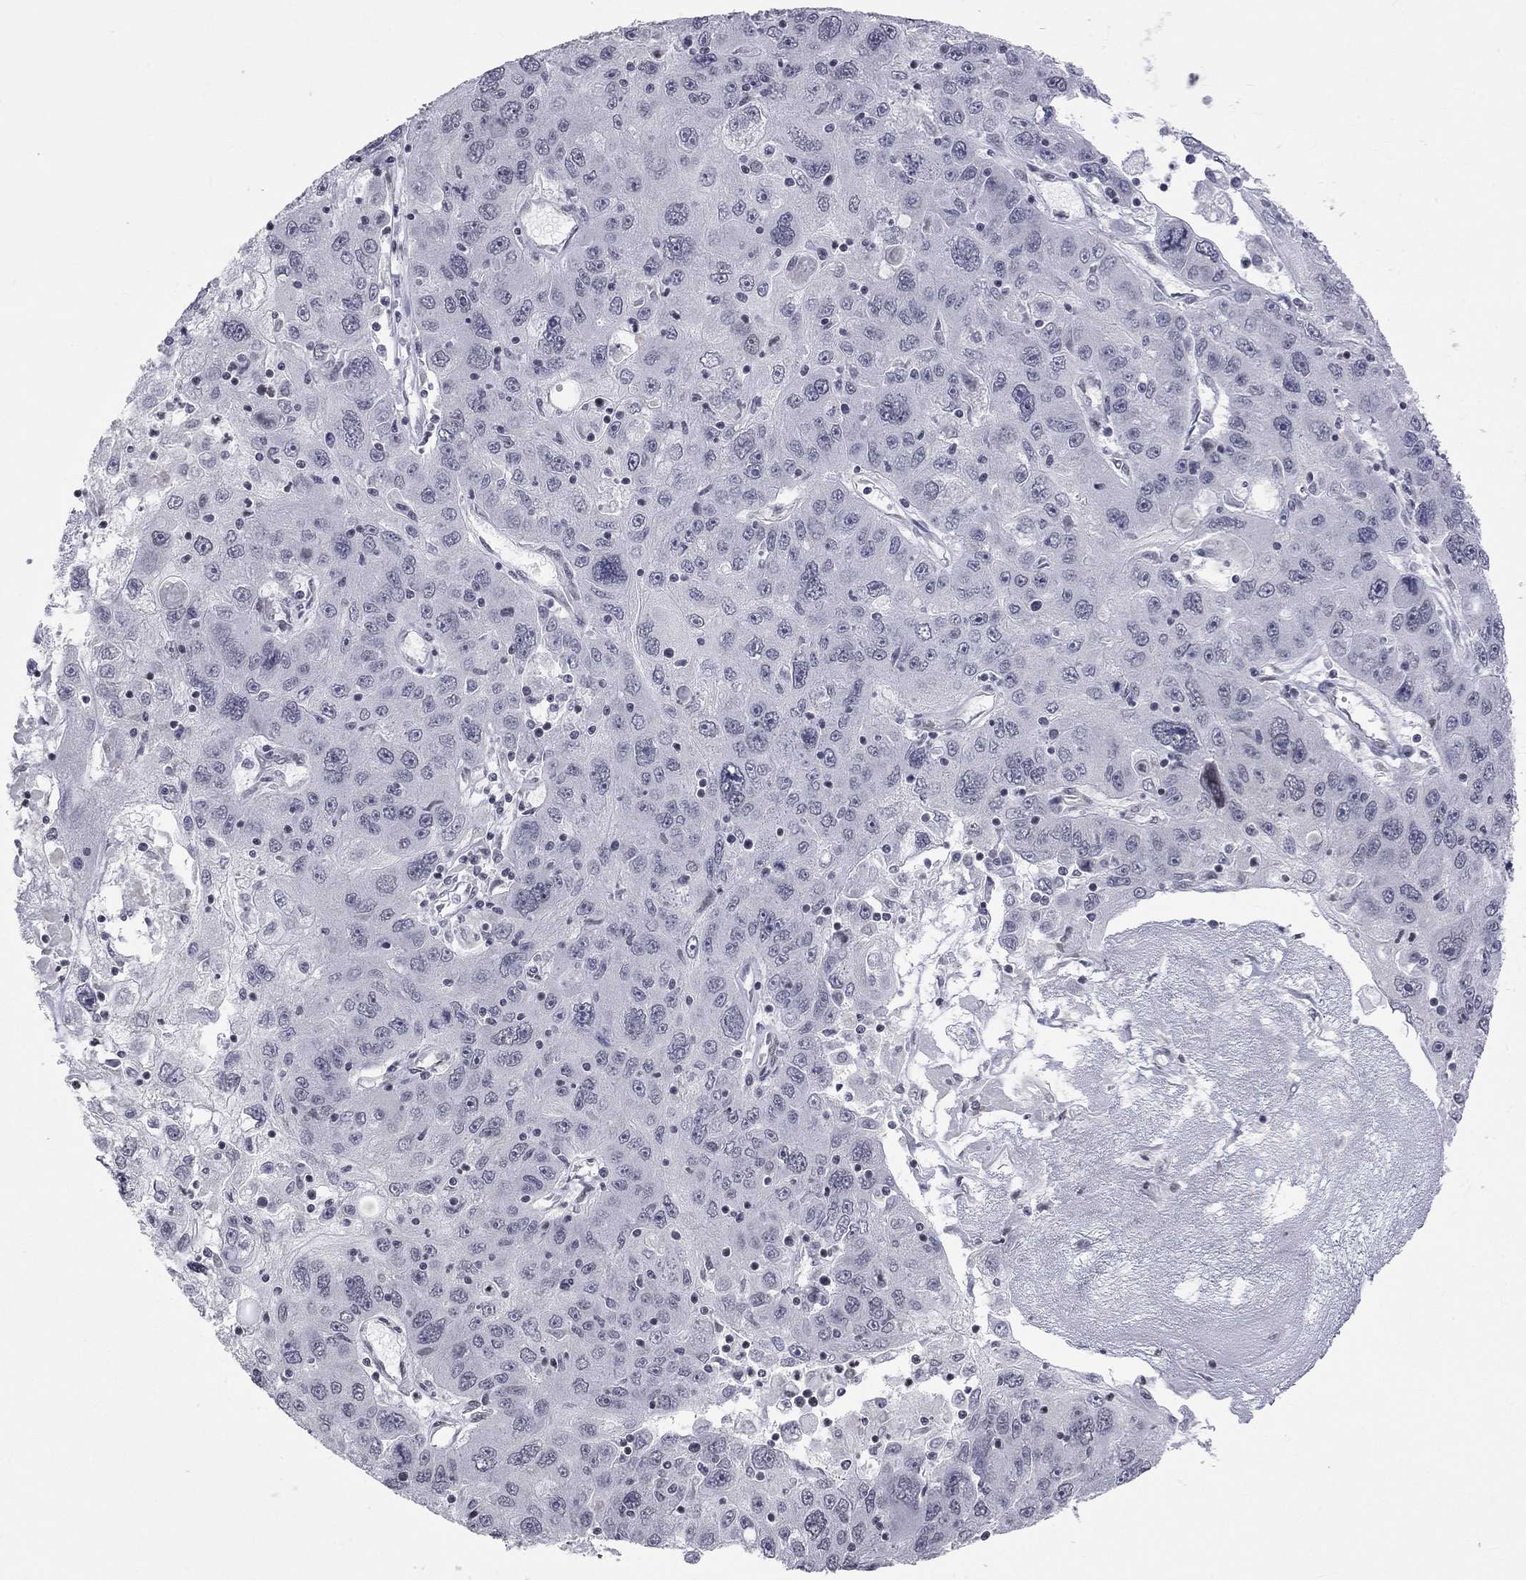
{"staining": {"intensity": "negative", "quantity": "none", "location": "none"}, "tissue": "stomach cancer", "cell_type": "Tumor cells", "image_type": "cancer", "snomed": [{"axis": "morphology", "description": "Adenocarcinoma, NOS"}, {"axis": "topography", "description": "Stomach"}], "caption": "The photomicrograph exhibits no significant positivity in tumor cells of stomach cancer.", "gene": "MTNR1B", "patient": {"sex": "male", "age": 56}}